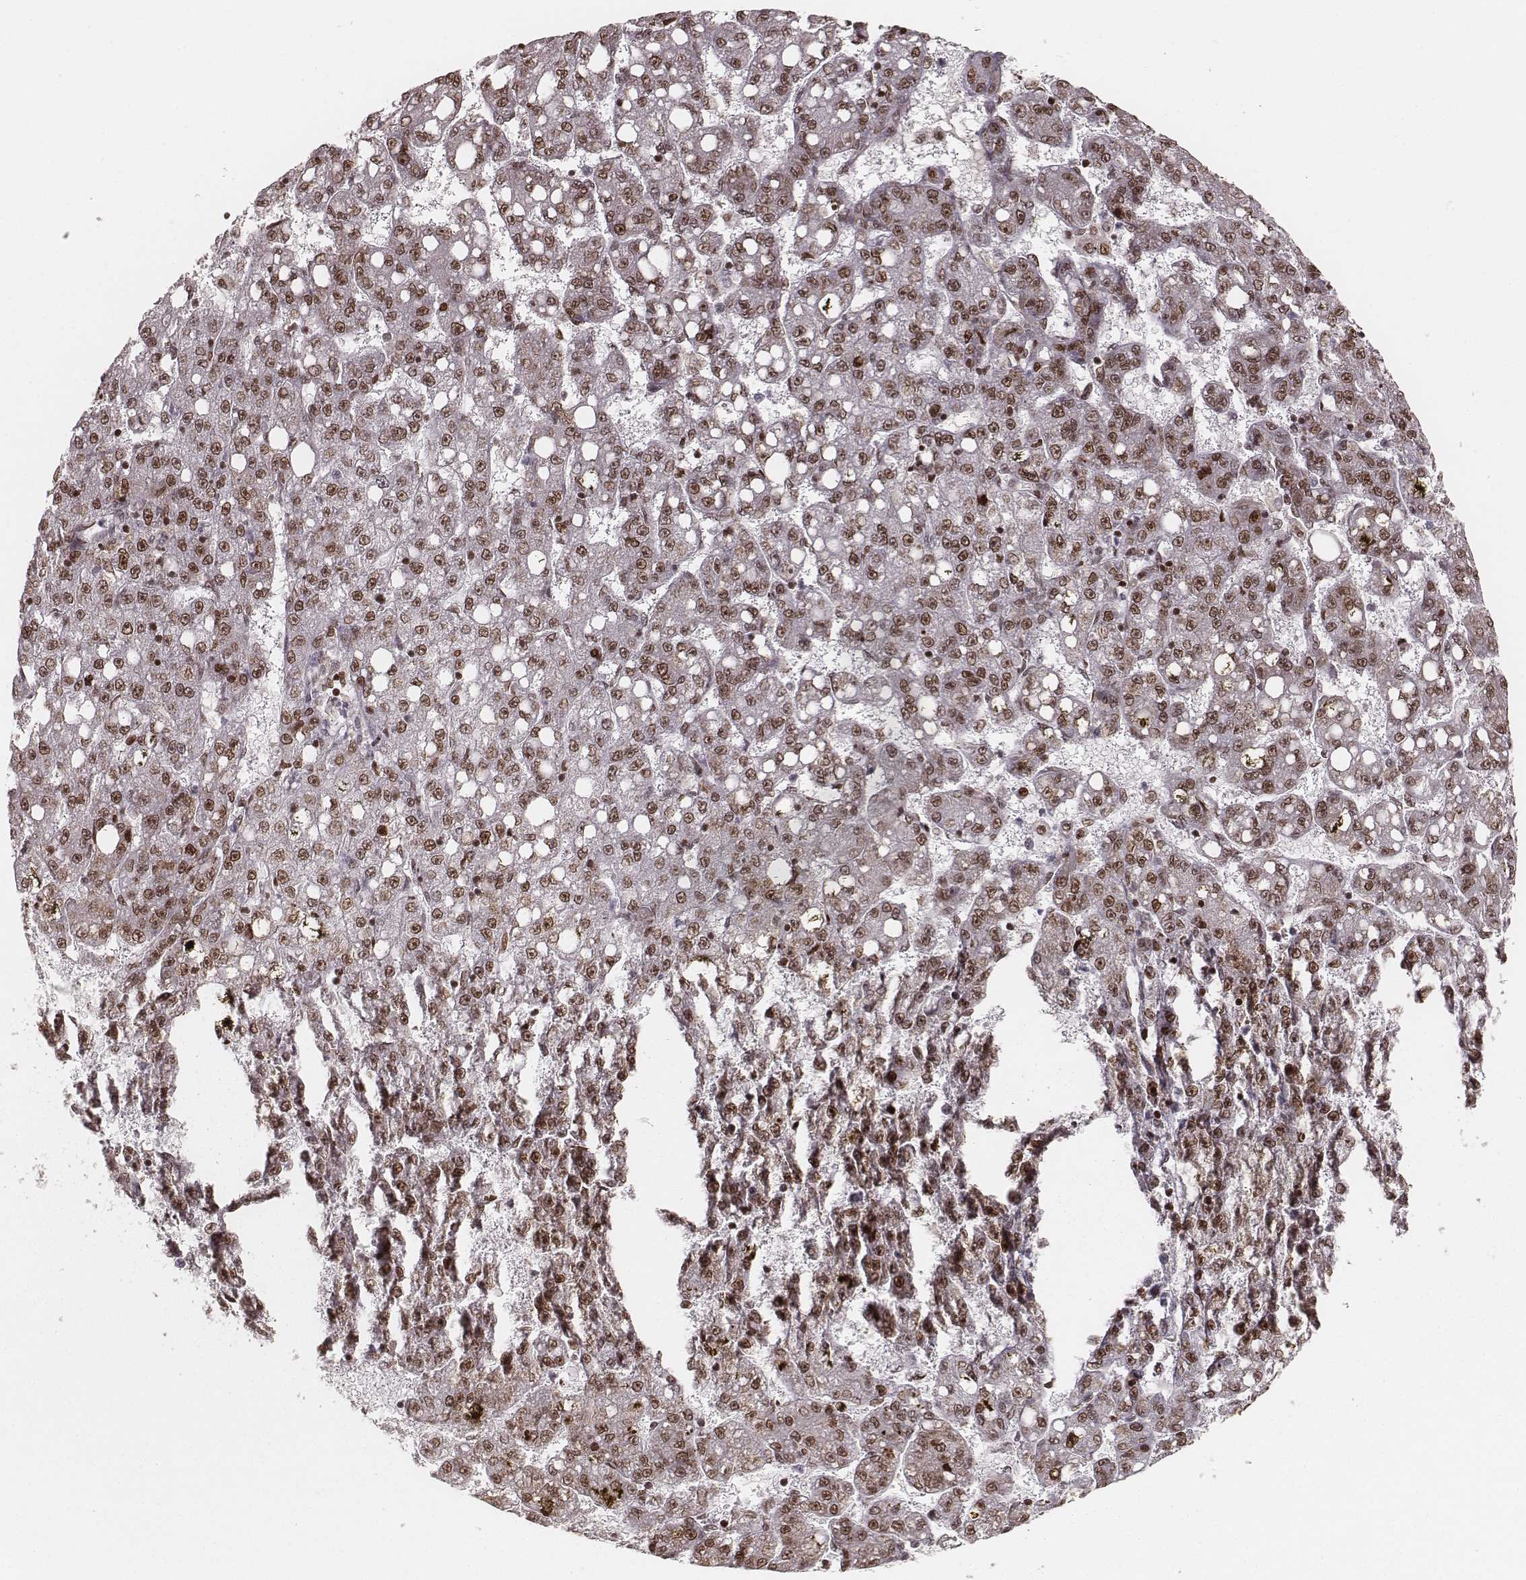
{"staining": {"intensity": "moderate", "quantity": ">75%", "location": "nuclear"}, "tissue": "liver cancer", "cell_type": "Tumor cells", "image_type": "cancer", "snomed": [{"axis": "morphology", "description": "Carcinoma, Hepatocellular, NOS"}, {"axis": "topography", "description": "Liver"}], "caption": "Immunohistochemistry (IHC) image of neoplastic tissue: human liver hepatocellular carcinoma stained using immunohistochemistry reveals medium levels of moderate protein expression localized specifically in the nuclear of tumor cells, appearing as a nuclear brown color.", "gene": "PARP1", "patient": {"sex": "female", "age": 65}}